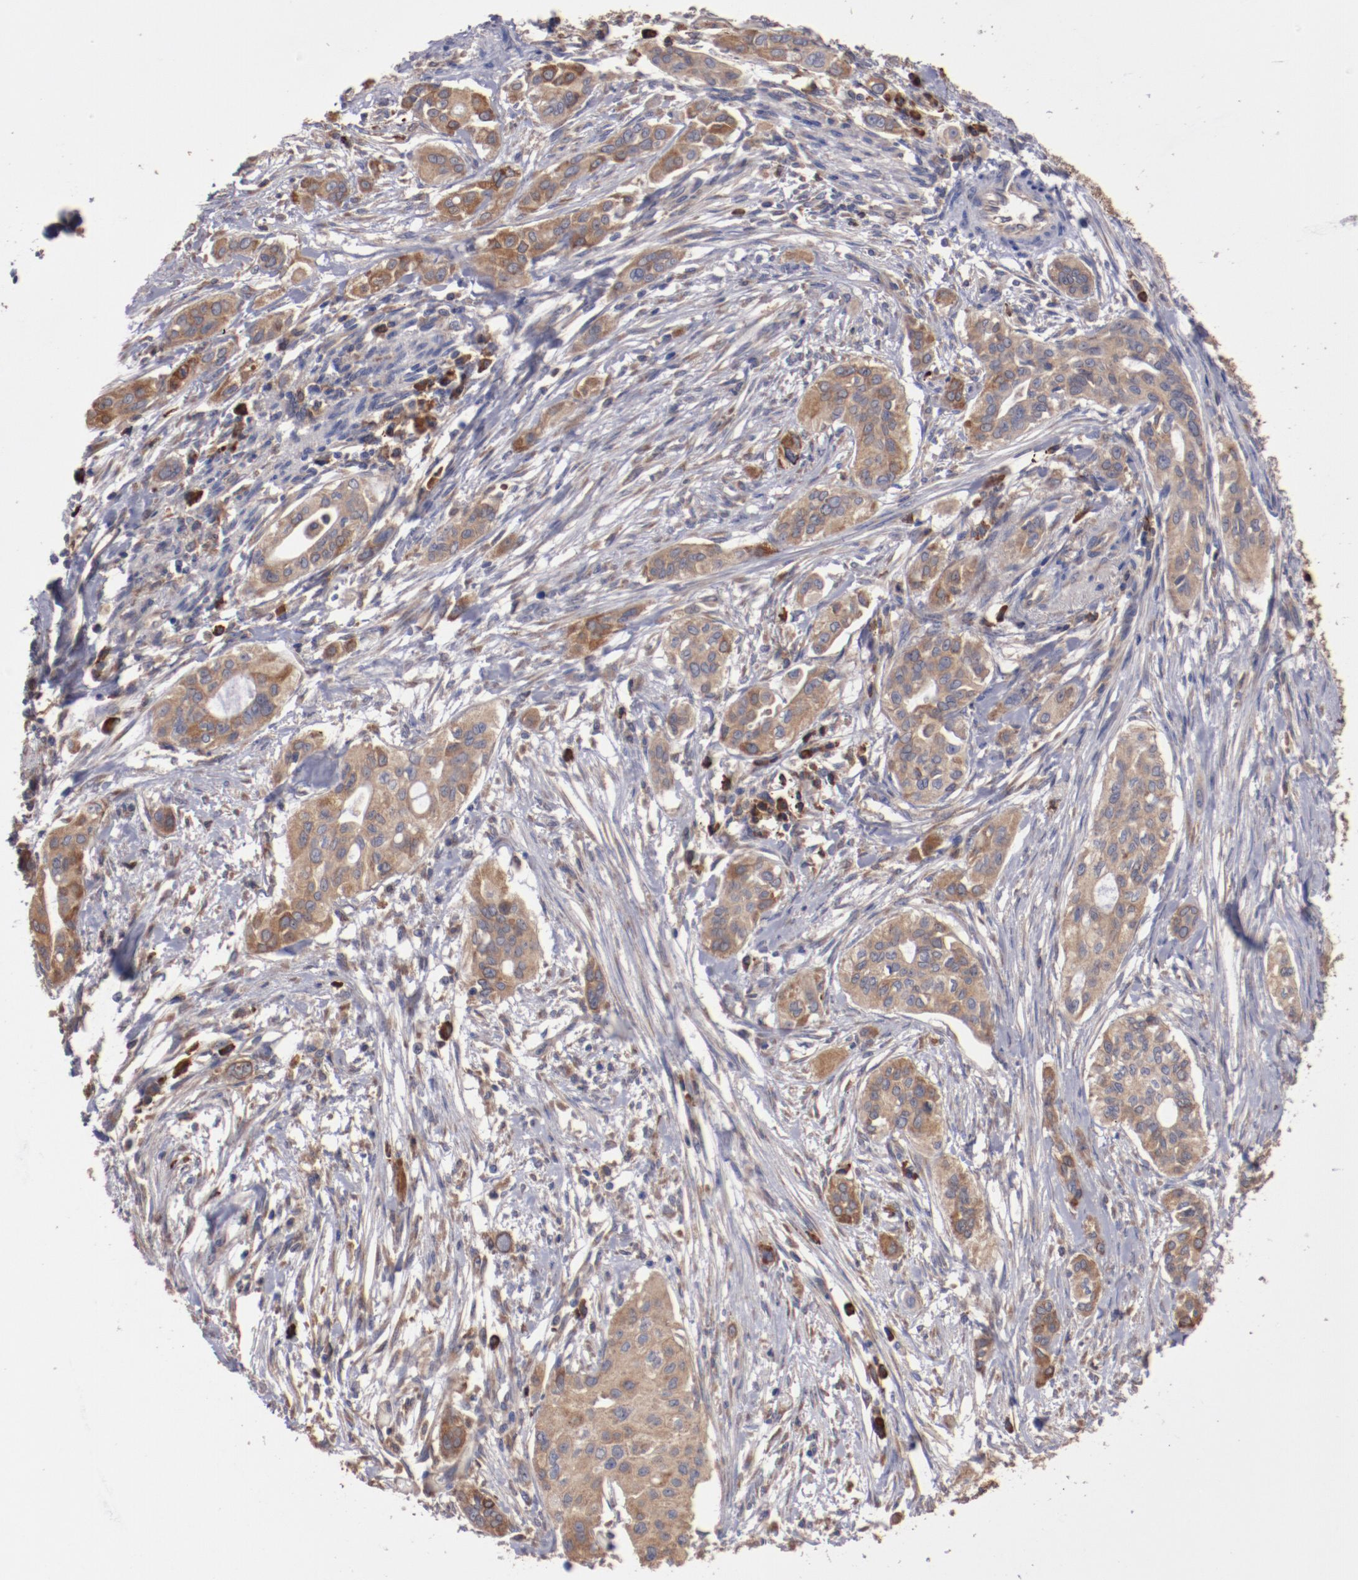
{"staining": {"intensity": "moderate", "quantity": ">75%", "location": "cytoplasmic/membranous"}, "tissue": "pancreatic cancer", "cell_type": "Tumor cells", "image_type": "cancer", "snomed": [{"axis": "morphology", "description": "Adenocarcinoma, NOS"}, {"axis": "topography", "description": "Pancreas"}], "caption": "Pancreatic adenocarcinoma stained with a protein marker displays moderate staining in tumor cells.", "gene": "NFKBIE", "patient": {"sex": "female", "age": 60}}